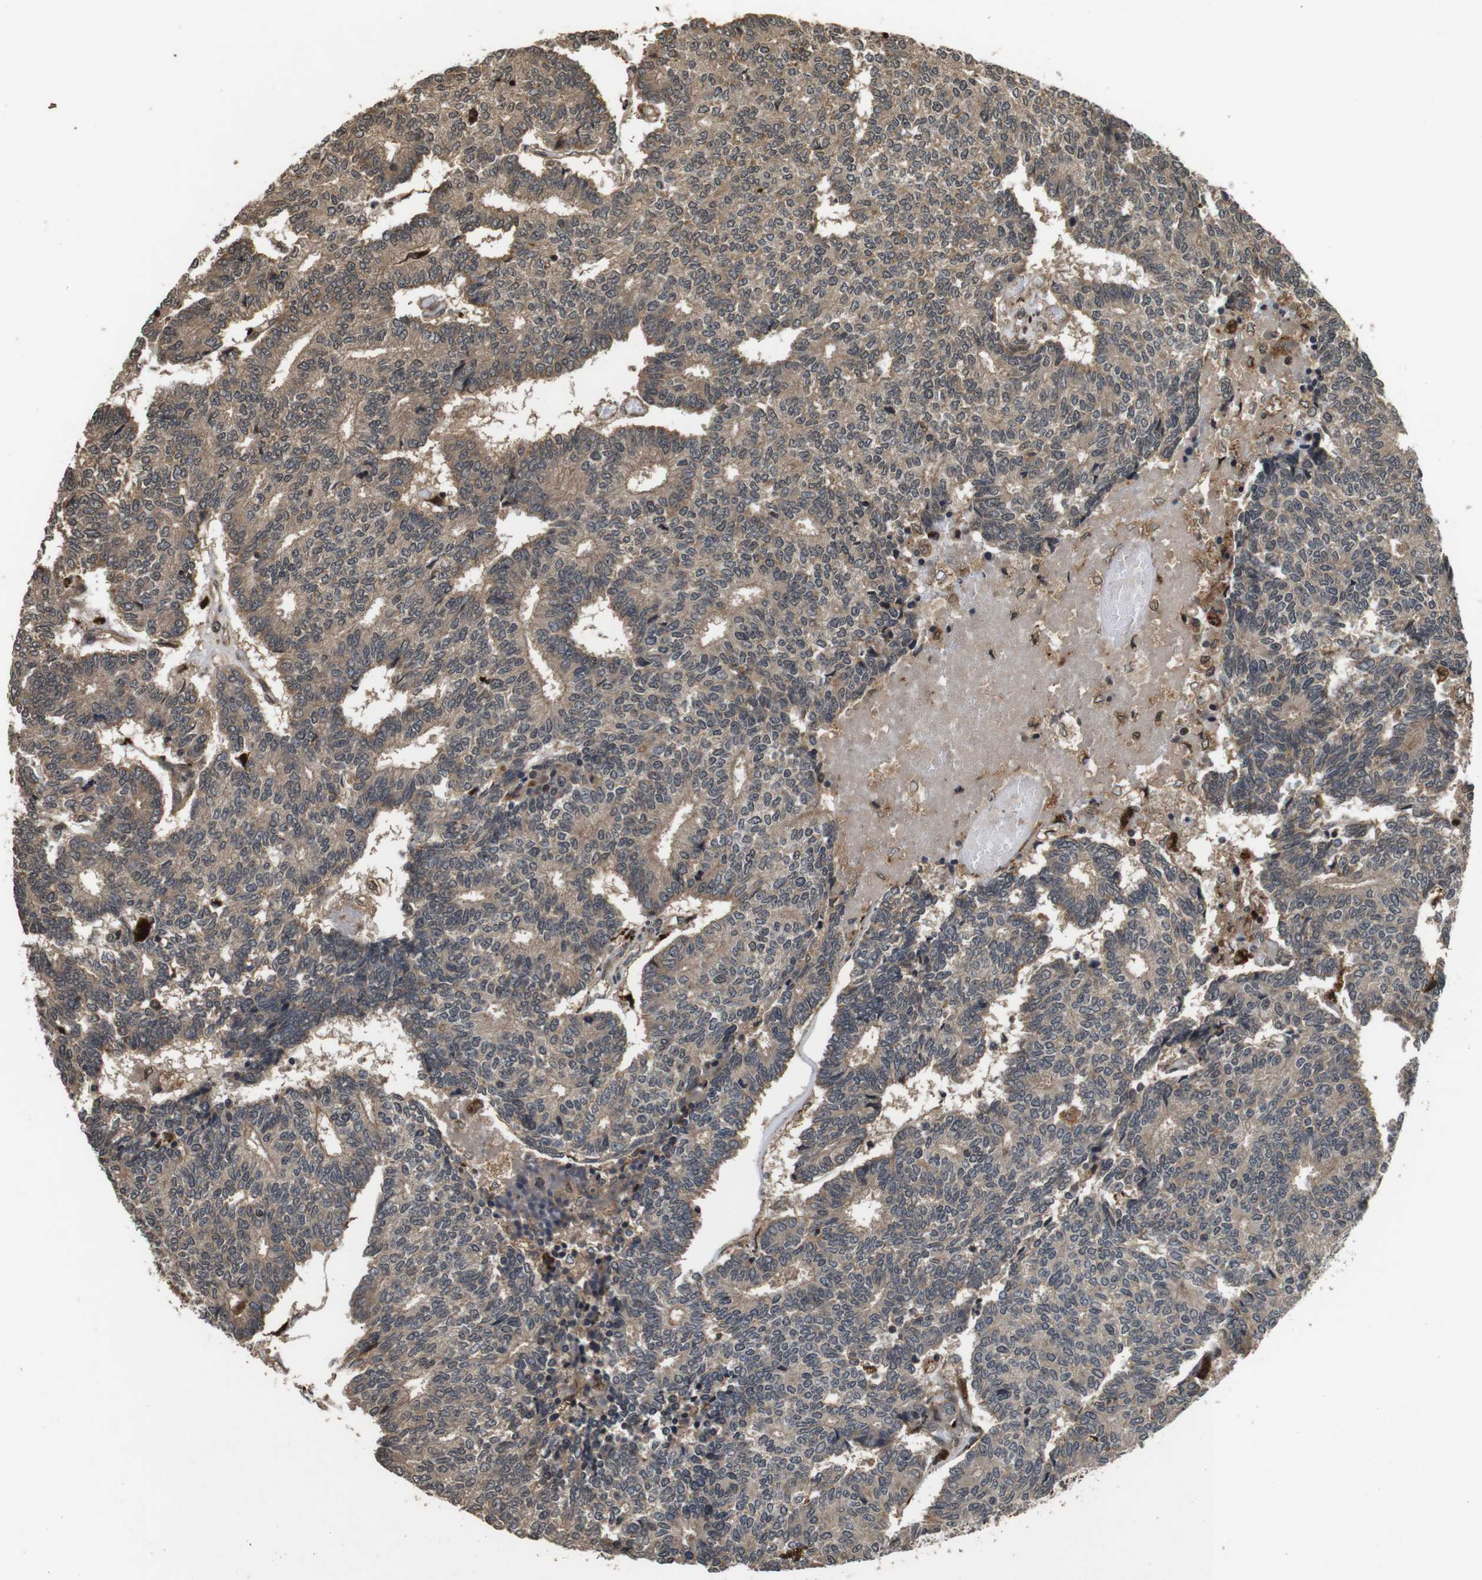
{"staining": {"intensity": "weak", "quantity": ">75%", "location": "cytoplasmic/membranous"}, "tissue": "prostate cancer", "cell_type": "Tumor cells", "image_type": "cancer", "snomed": [{"axis": "morphology", "description": "Normal tissue, NOS"}, {"axis": "morphology", "description": "Adenocarcinoma, High grade"}, {"axis": "topography", "description": "Prostate"}, {"axis": "topography", "description": "Seminal veicle"}], "caption": "This photomicrograph shows immunohistochemistry (IHC) staining of prostate cancer (adenocarcinoma (high-grade)), with low weak cytoplasmic/membranous staining in about >75% of tumor cells.", "gene": "FZD10", "patient": {"sex": "male", "age": 55}}